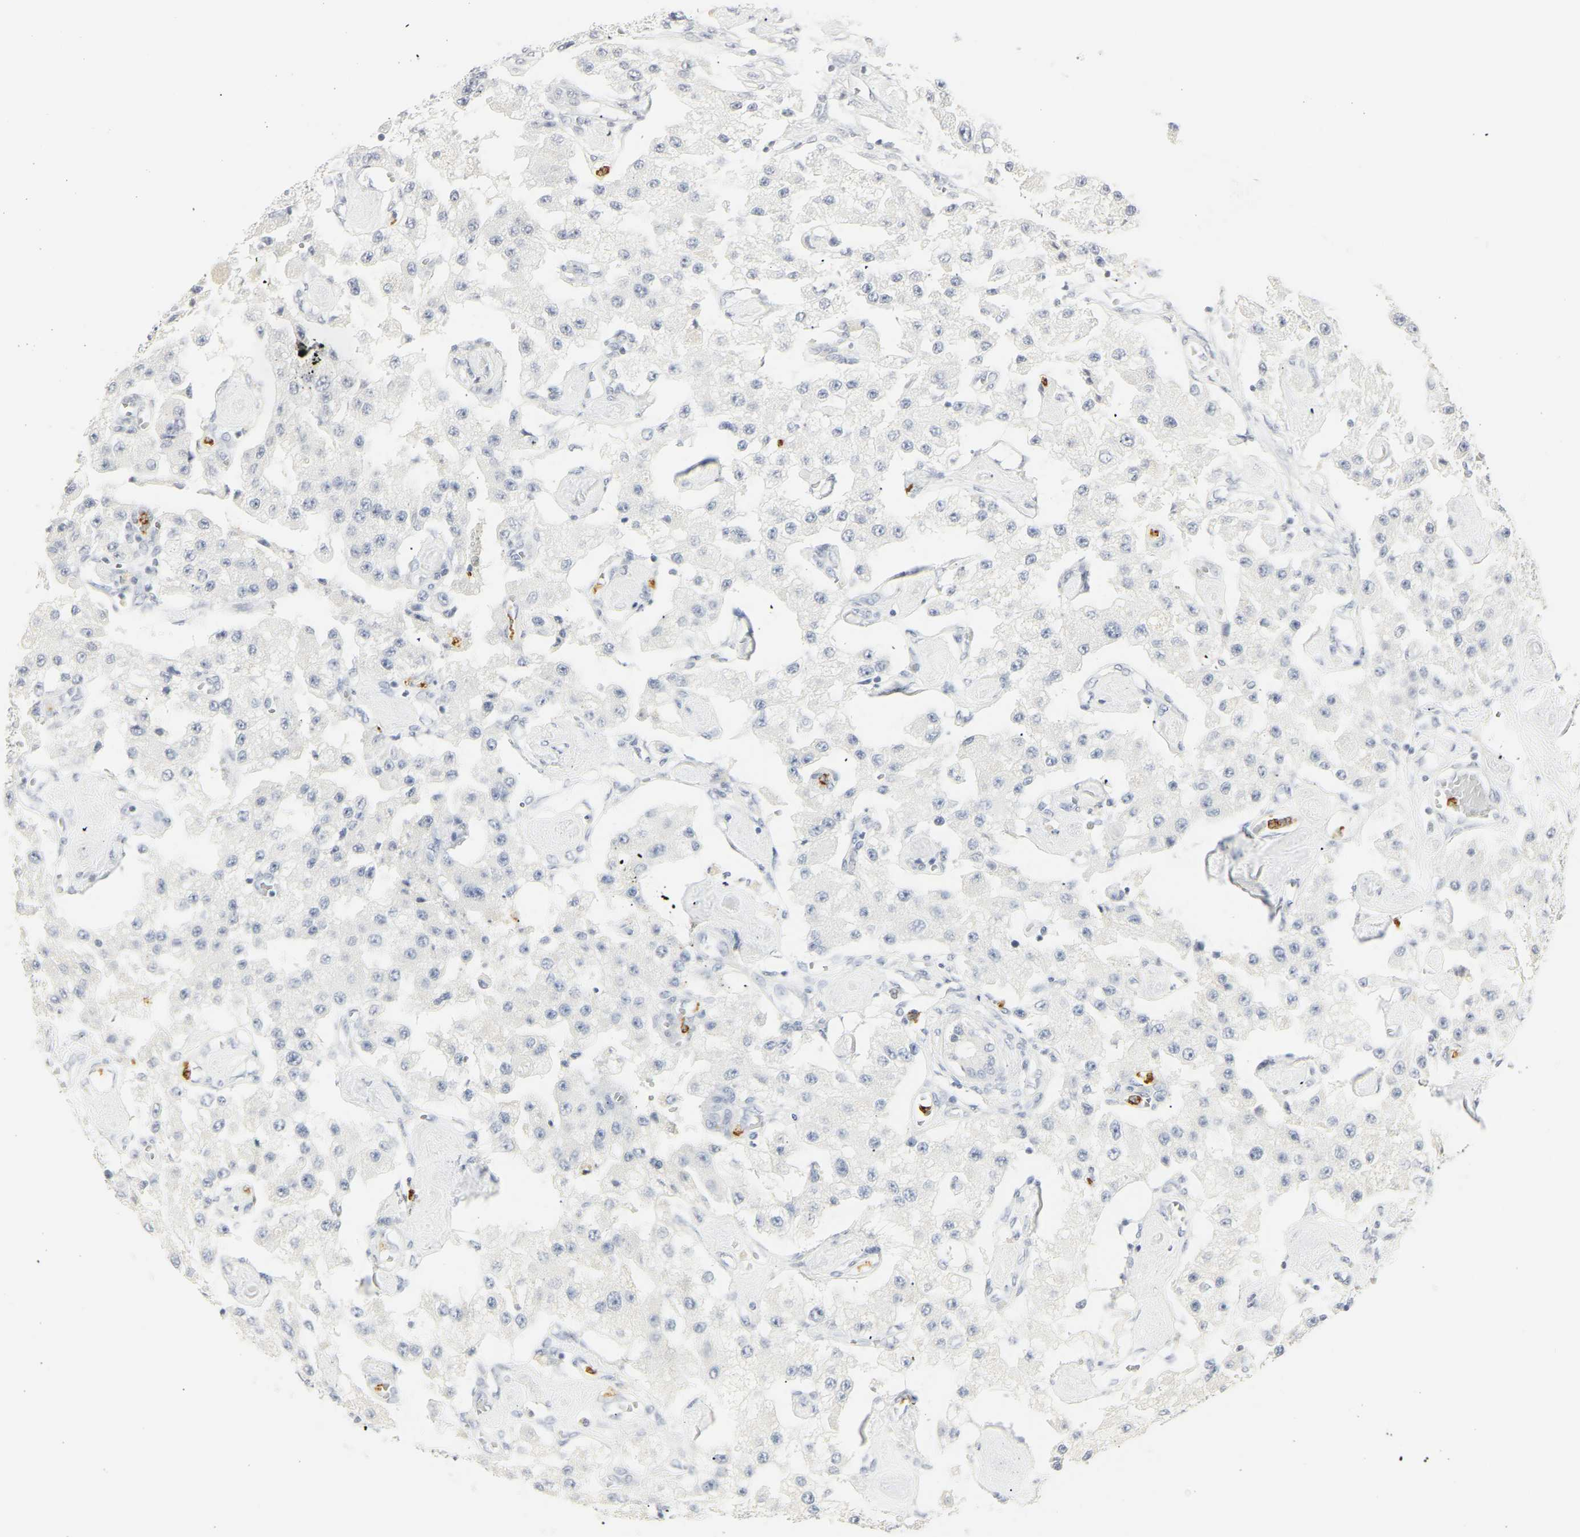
{"staining": {"intensity": "negative", "quantity": "none", "location": "none"}, "tissue": "carcinoid", "cell_type": "Tumor cells", "image_type": "cancer", "snomed": [{"axis": "morphology", "description": "Carcinoid, malignant, NOS"}, {"axis": "topography", "description": "Pancreas"}], "caption": "Malignant carcinoid stained for a protein using IHC displays no staining tumor cells.", "gene": "MPO", "patient": {"sex": "male", "age": 41}}